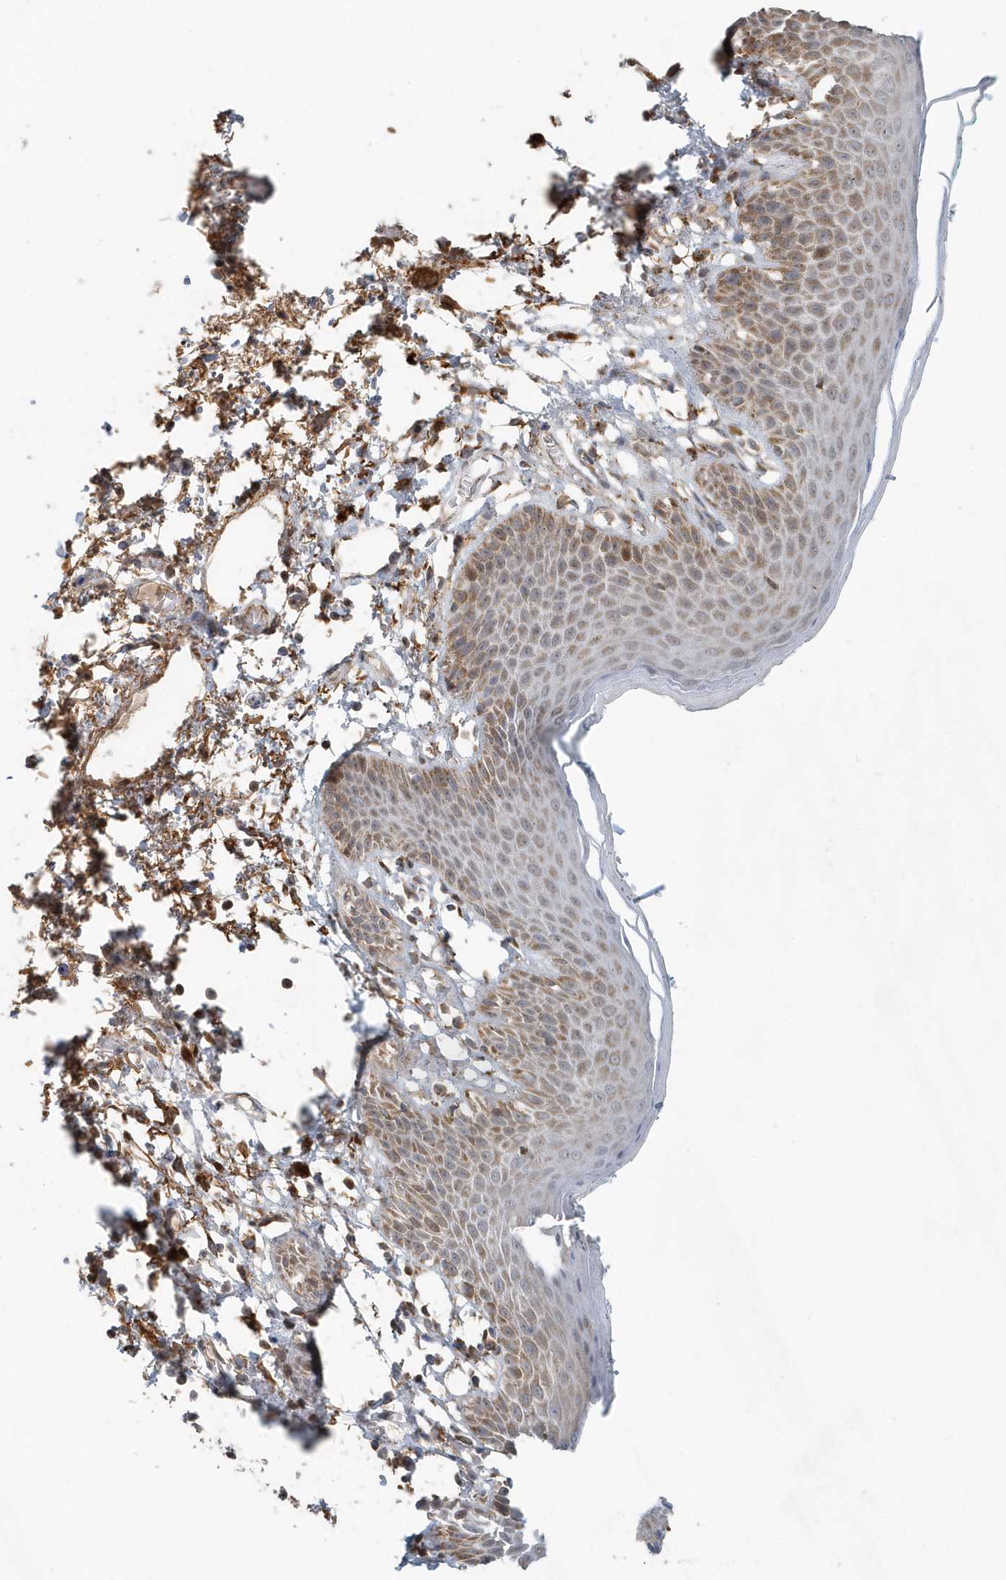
{"staining": {"intensity": "moderate", "quantity": "25%-75%", "location": "cytoplasmic/membranous"}, "tissue": "skin", "cell_type": "Epidermal cells", "image_type": "normal", "snomed": [{"axis": "morphology", "description": "Normal tissue, NOS"}, {"axis": "topography", "description": "Anal"}], "caption": "An image of human skin stained for a protein demonstrates moderate cytoplasmic/membranous brown staining in epidermal cells.", "gene": "MMUT", "patient": {"sex": "male", "age": 74}}